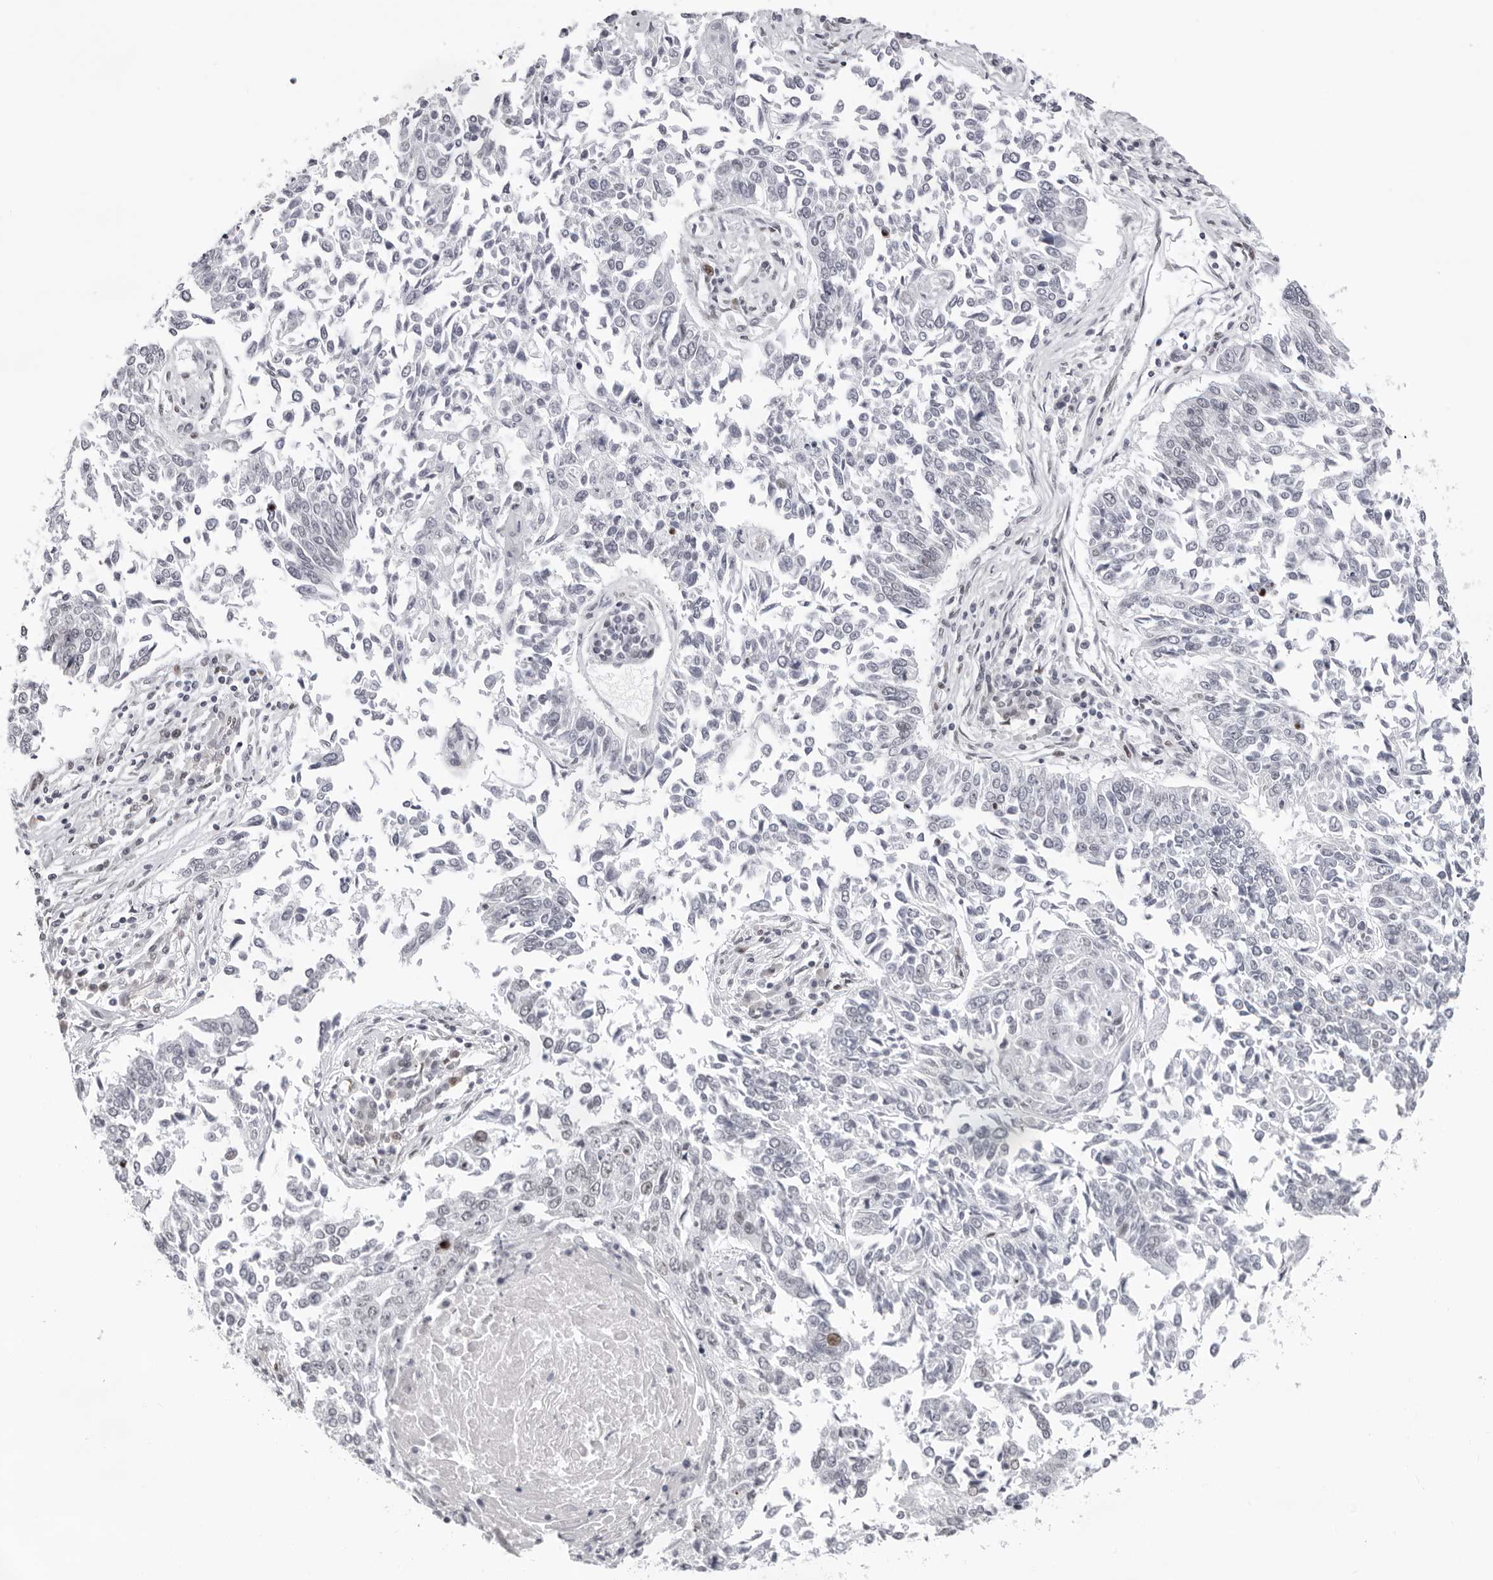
{"staining": {"intensity": "weak", "quantity": "<25%", "location": "nuclear"}, "tissue": "lung cancer", "cell_type": "Tumor cells", "image_type": "cancer", "snomed": [{"axis": "morphology", "description": "Normal tissue, NOS"}, {"axis": "morphology", "description": "Squamous cell carcinoma, NOS"}, {"axis": "topography", "description": "Cartilage tissue"}, {"axis": "topography", "description": "Bronchus"}, {"axis": "topography", "description": "Lung"}, {"axis": "topography", "description": "Peripheral nerve tissue"}], "caption": "Tumor cells are negative for brown protein staining in lung cancer (squamous cell carcinoma). The staining is performed using DAB (3,3'-diaminobenzidine) brown chromogen with nuclei counter-stained in using hematoxylin.", "gene": "NTPCR", "patient": {"sex": "female", "age": 49}}